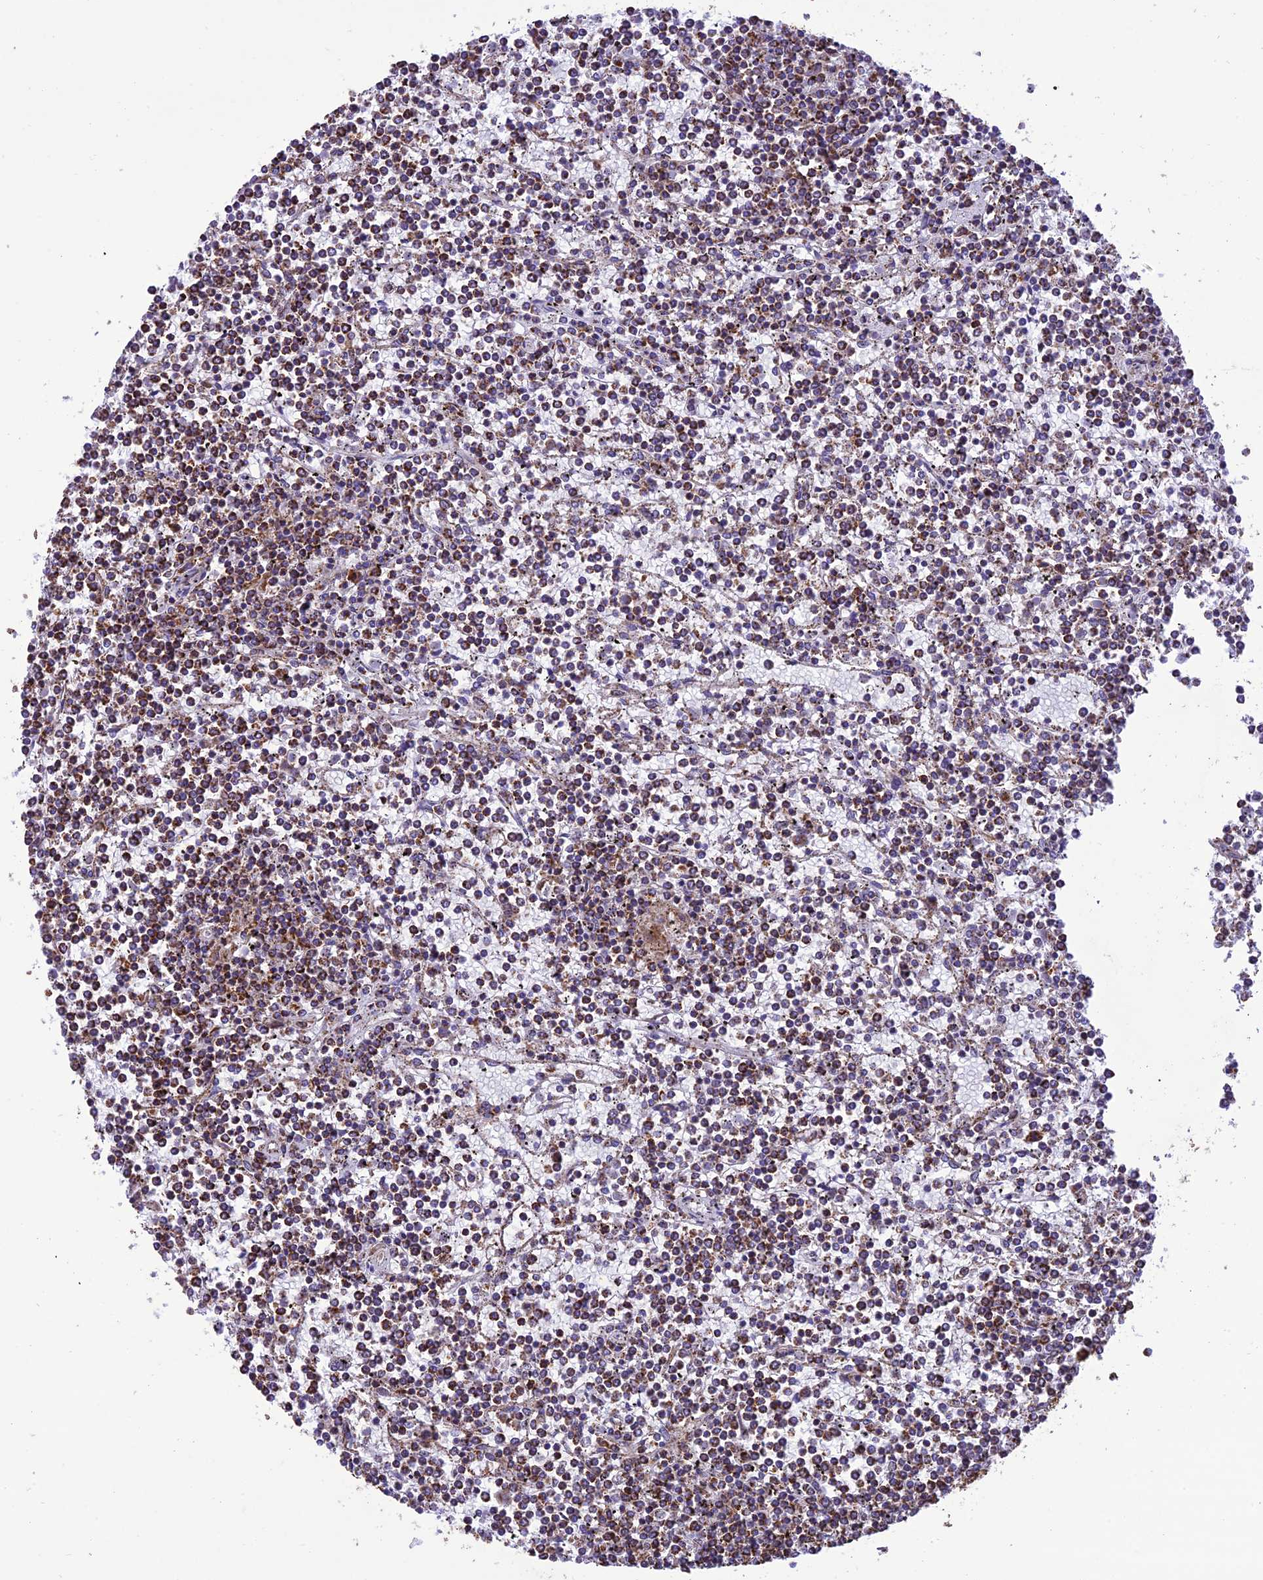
{"staining": {"intensity": "strong", "quantity": "25%-75%", "location": "cytoplasmic/membranous"}, "tissue": "lymphoma", "cell_type": "Tumor cells", "image_type": "cancer", "snomed": [{"axis": "morphology", "description": "Malignant lymphoma, non-Hodgkin's type, Low grade"}, {"axis": "topography", "description": "Spleen"}], "caption": "Immunohistochemical staining of malignant lymphoma, non-Hodgkin's type (low-grade) demonstrates high levels of strong cytoplasmic/membranous positivity in approximately 25%-75% of tumor cells. (IHC, brightfield microscopy, high magnification).", "gene": "NDUFAF1", "patient": {"sex": "female", "age": 19}}